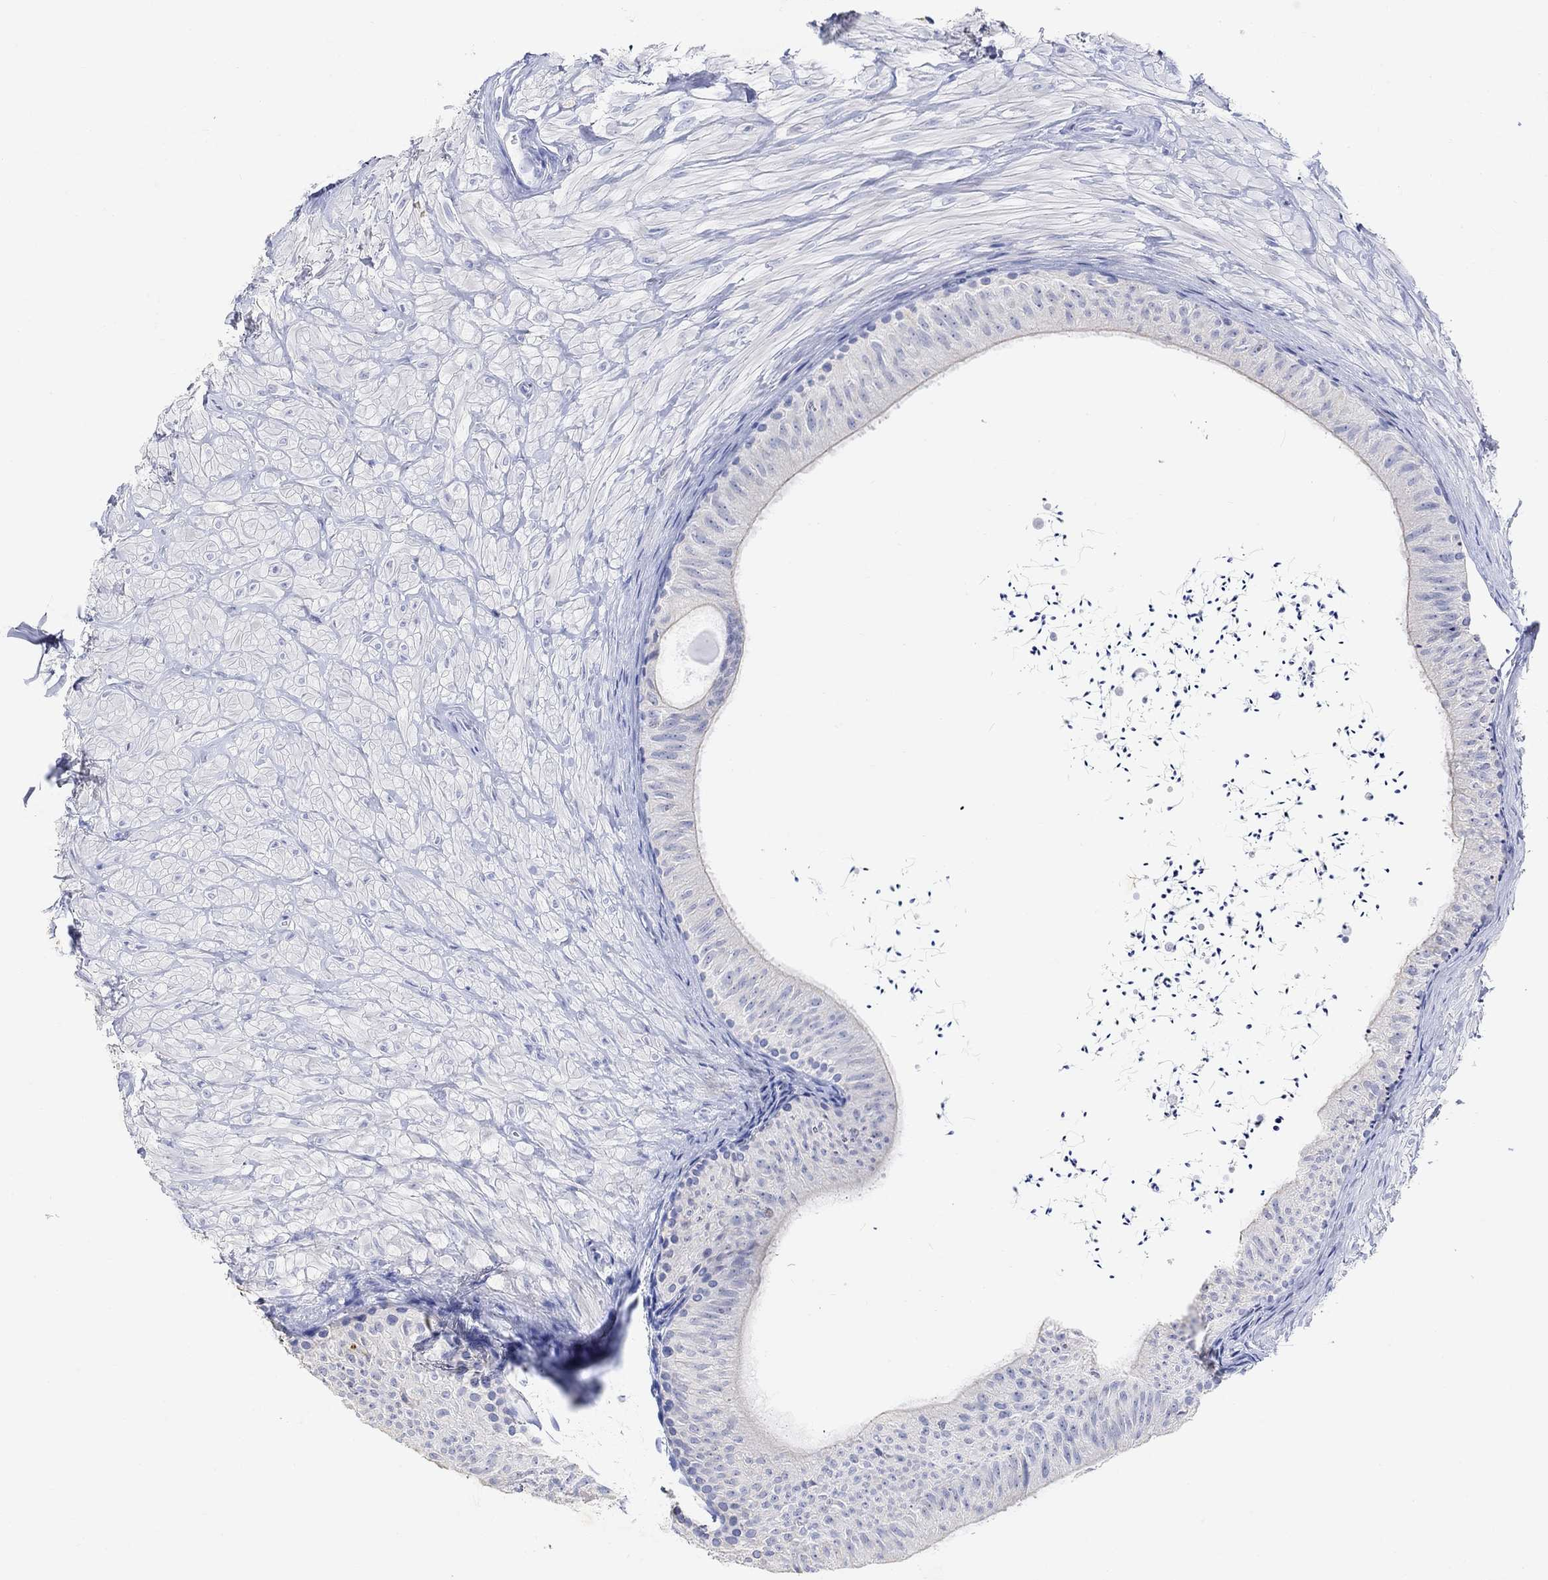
{"staining": {"intensity": "negative", "quantity": "none", "location": "none"}, "tissue": "epididymis", "cell_type": "Glandular cells", "image_type": "normal", "snomed": [{"axis": "morphology", "description": "Normal tissue, NOS"}, {"axis": "topography", "description": "Epididymis"}], "caption": "This is an immunohistochemistry photomicrograph of normal epididymis. There is no staining in glandular cells.", "gene": "TYR", "patient": {"sex": "male", "age": 32}}